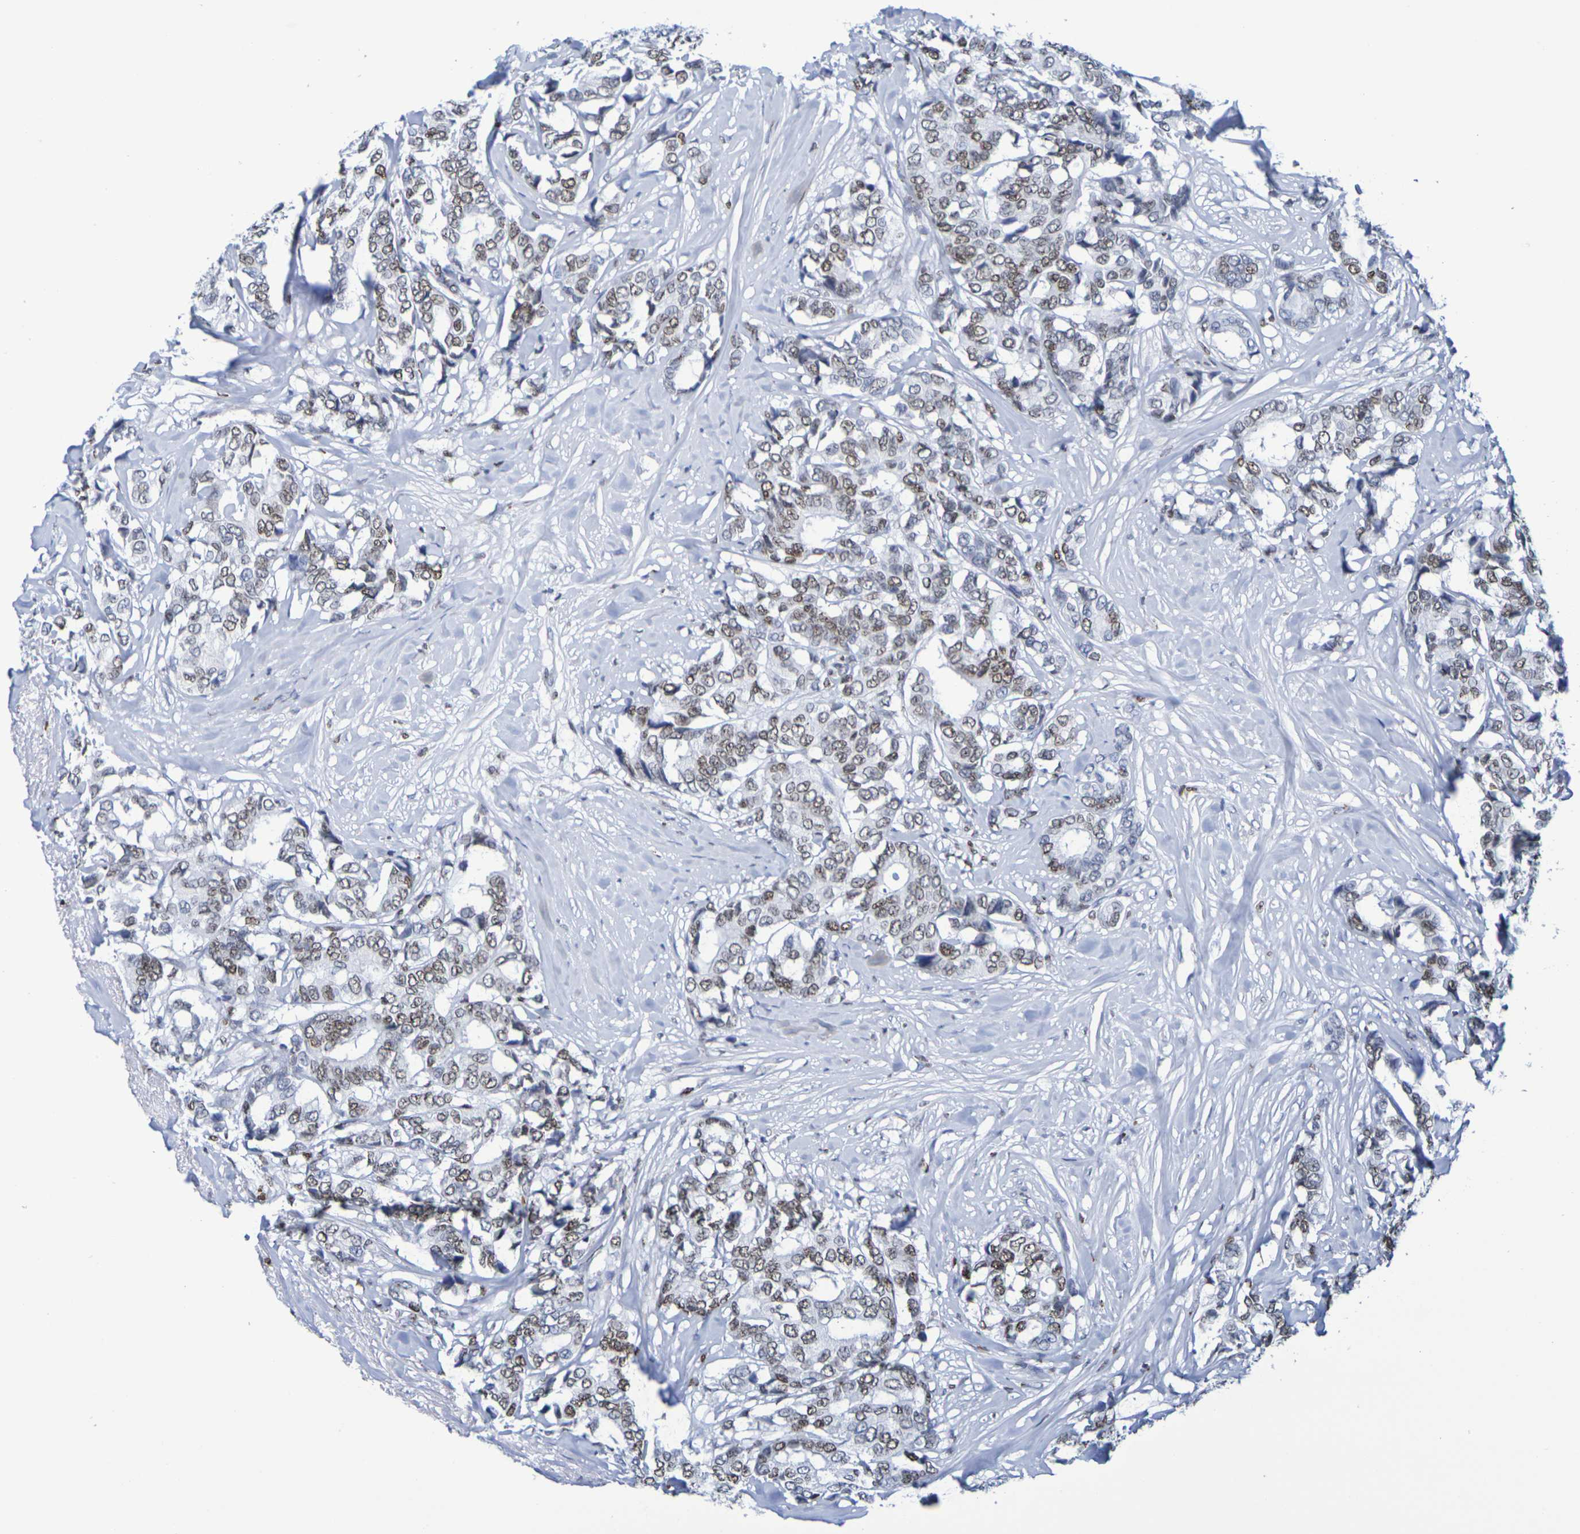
{"staining": {"intensity": "weak", "quantity": ">75%", "location": "nuclear"}, "tissue": "breast cancer", "cell_type": "Tumor cells", "image_type": "cancer", "snomed": [{"axis": "morphology", "description": "Duct carcinoma"}, {"axis": "topography", "description": "Breast"}], "caption": "Immunohistochemistry (IHC) (DAB (3,3'-diaminobenzidine)) staining of human breast invasive ductal carcinoma exhibits weak nuclear protein staining in approximately >75% of tumor cells.", "gene": "H1-5", "patient": {"sex": "female", "age": 87}}